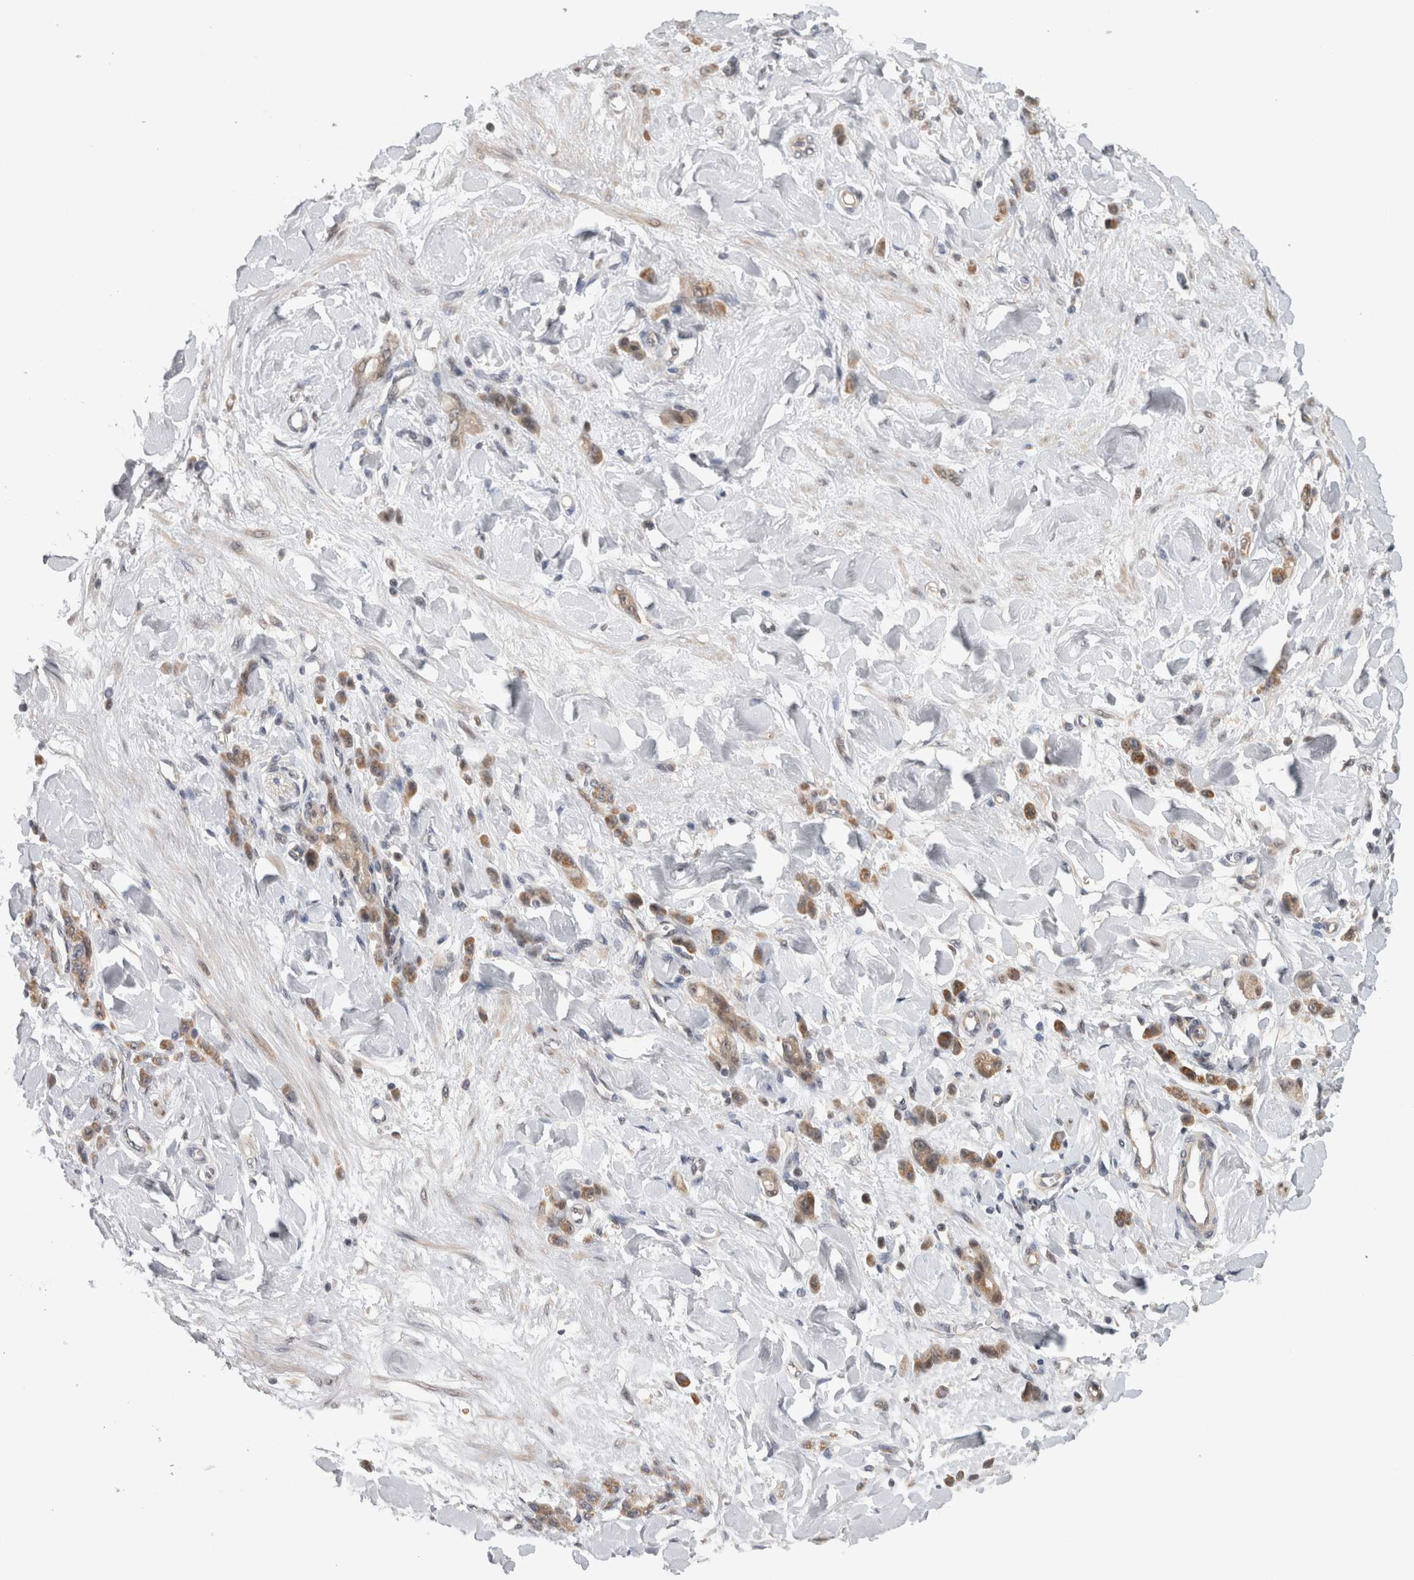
{"staining": {"intensity": "moderate", "quantity": "25%-75%", "location": "cytoplasmic/membranous"}, "tissue": "stomach cancer", "cell_type": "Tumor cells", "image_type": "cancer", "snomed": [{"axis": "morphology", "description": "Normal tissue, NOS"}, {"axis": "morphology", "description": "Adenocarcinoma, NOS"}, {"axis": "topography", "description": "Stomach"}], "caption": "A brown stain highlights moderate cytoplasmic/membranous expression of a protein in adenocarcinoma (stomach) tumor cells.", "gene": "PIGP", "patient": {"sex": "male", "age": 82}}